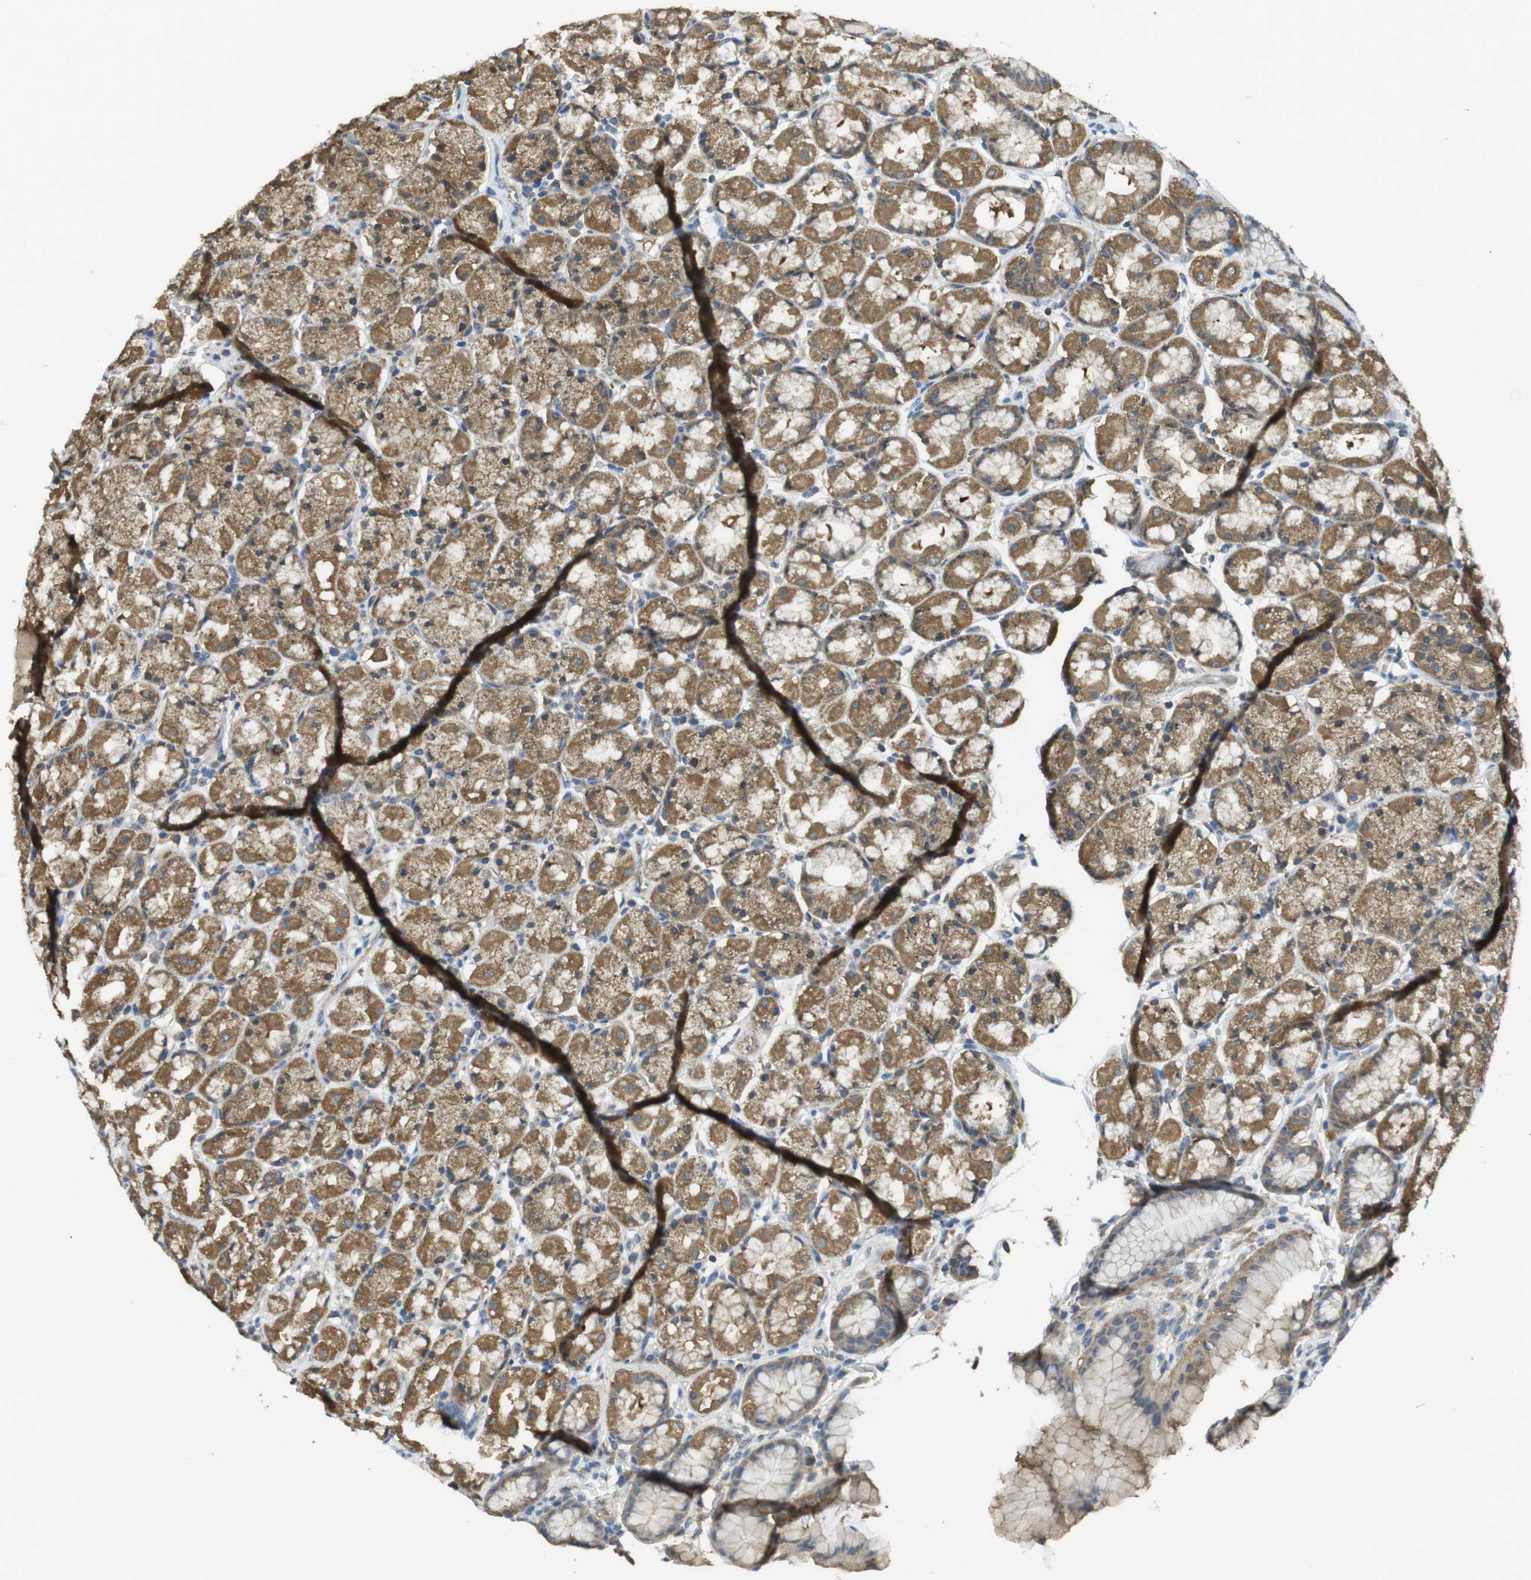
{"staining": {"intensity": "moderate", "quantity": ">75%", "location": "cytoplasmic/membranous"}, "tissue": "stomach", "cell_type": "Glandular cells", "image_type": "normal", "snomed": [{"axis": "morphology", "description": "Normal tissue, NOS"}, {"axis": "topography", "description": "Stomach, upper"}], "caption": "An immunohistochemistry (IHC) image of benign tissue is shown. Protein staining in brown labels moderate cytoplasmic/membranous positivity in stomach within glandular cells. The protein is shown in brown color, while the nuclei are stained blue.", "gene": "BRI3BP", "patient": {"sex": "male", "age": 68}}